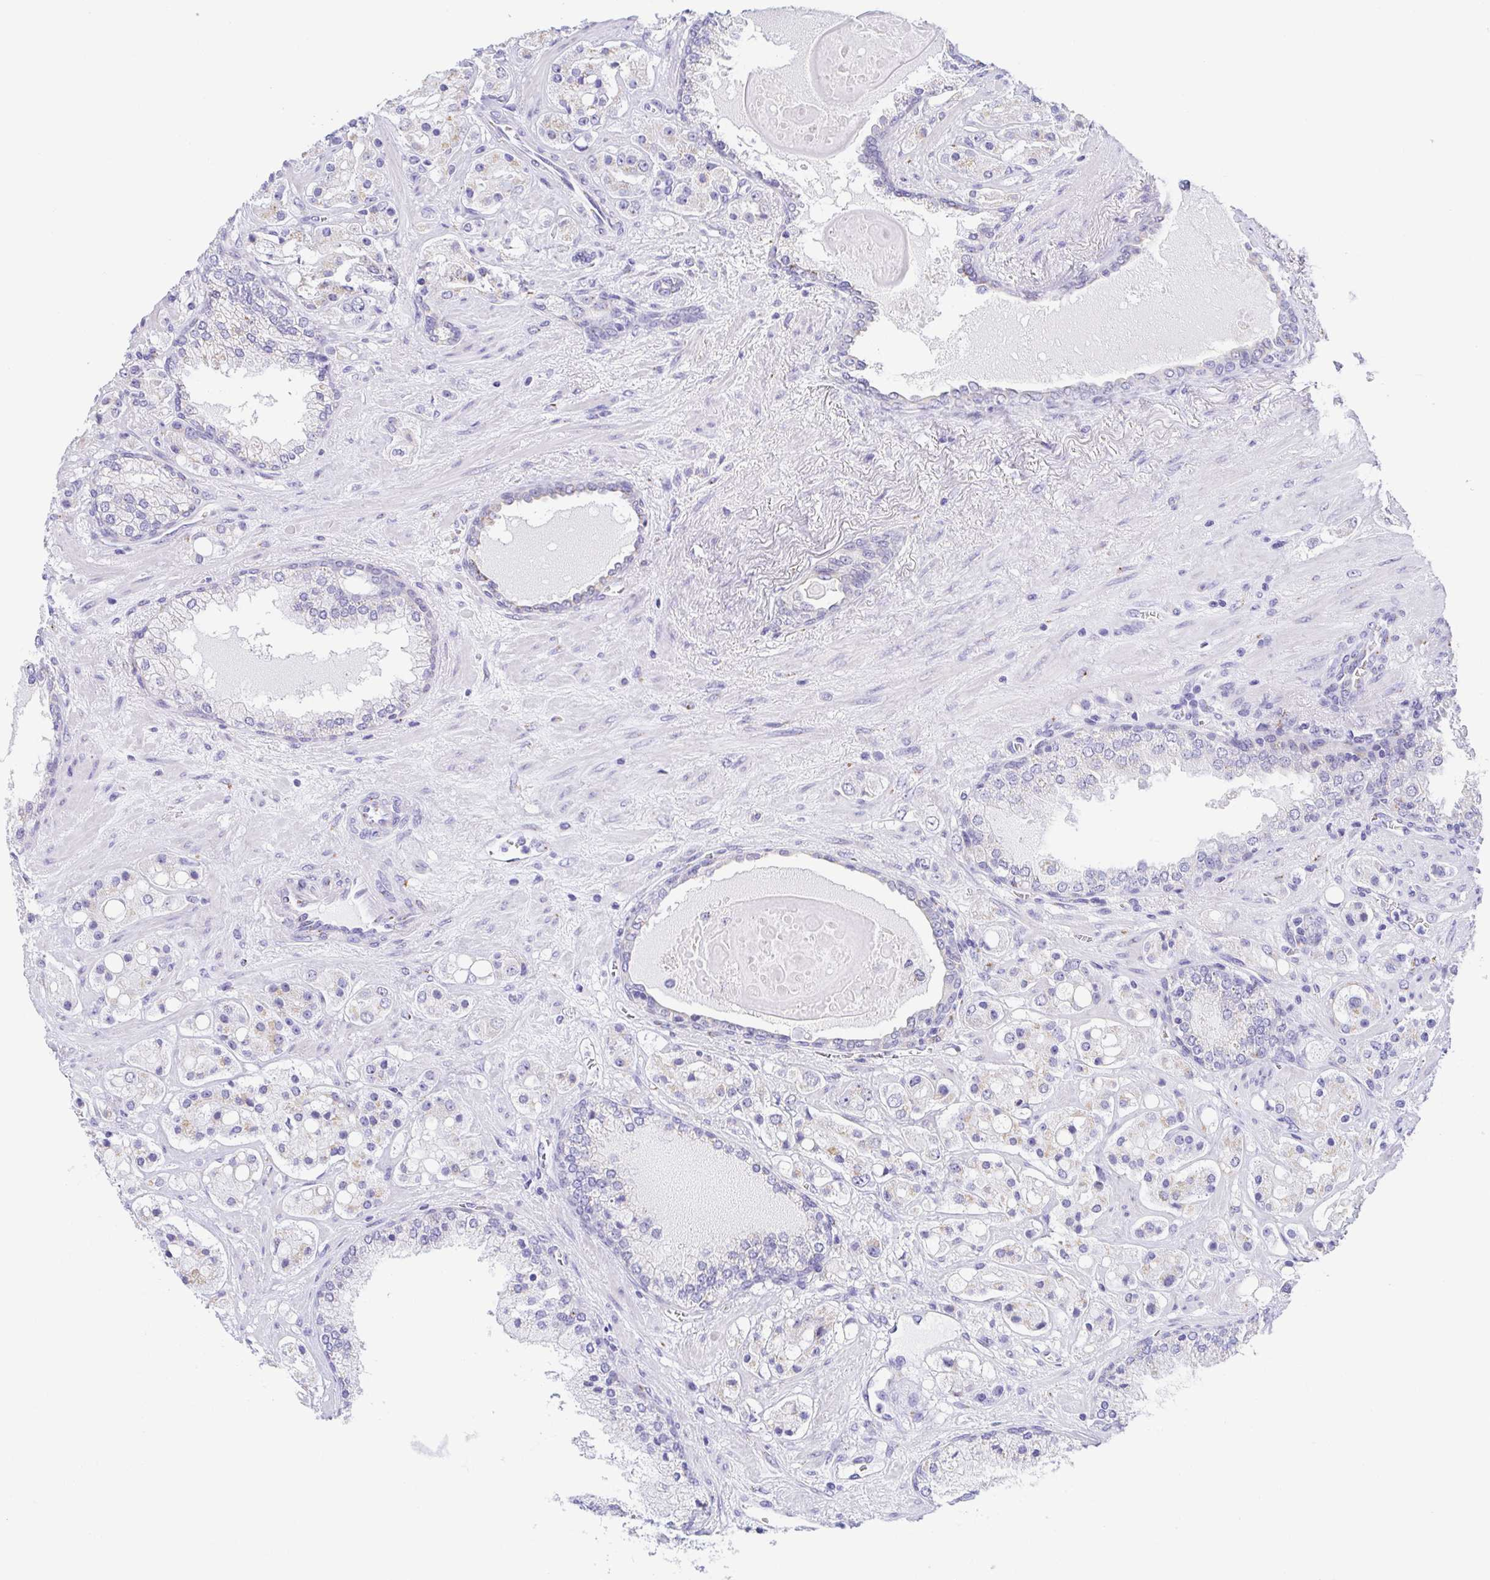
{"staining": {"intensity": "weak", "quantity": "<25%", "location": "cytoplasmic/membranous"}, "tissue": "prostate cancer", "cell_type": "Tumor cells", "image_type": "cancer", "snomed": [{"axis": "morphology", "description": "Adenocarcinoma, High grade"}, {"axis": "topography", "description": "Prostate"}], "caption": "Immunohistochemistry (IHC) histopathology image of prostate high-grade adenocarcinoma stained for a protein (brown), which exhibits no expression in tumor cells.", "gene": "SULT1B1", "patient": {"sex": "male", "age": 67}}